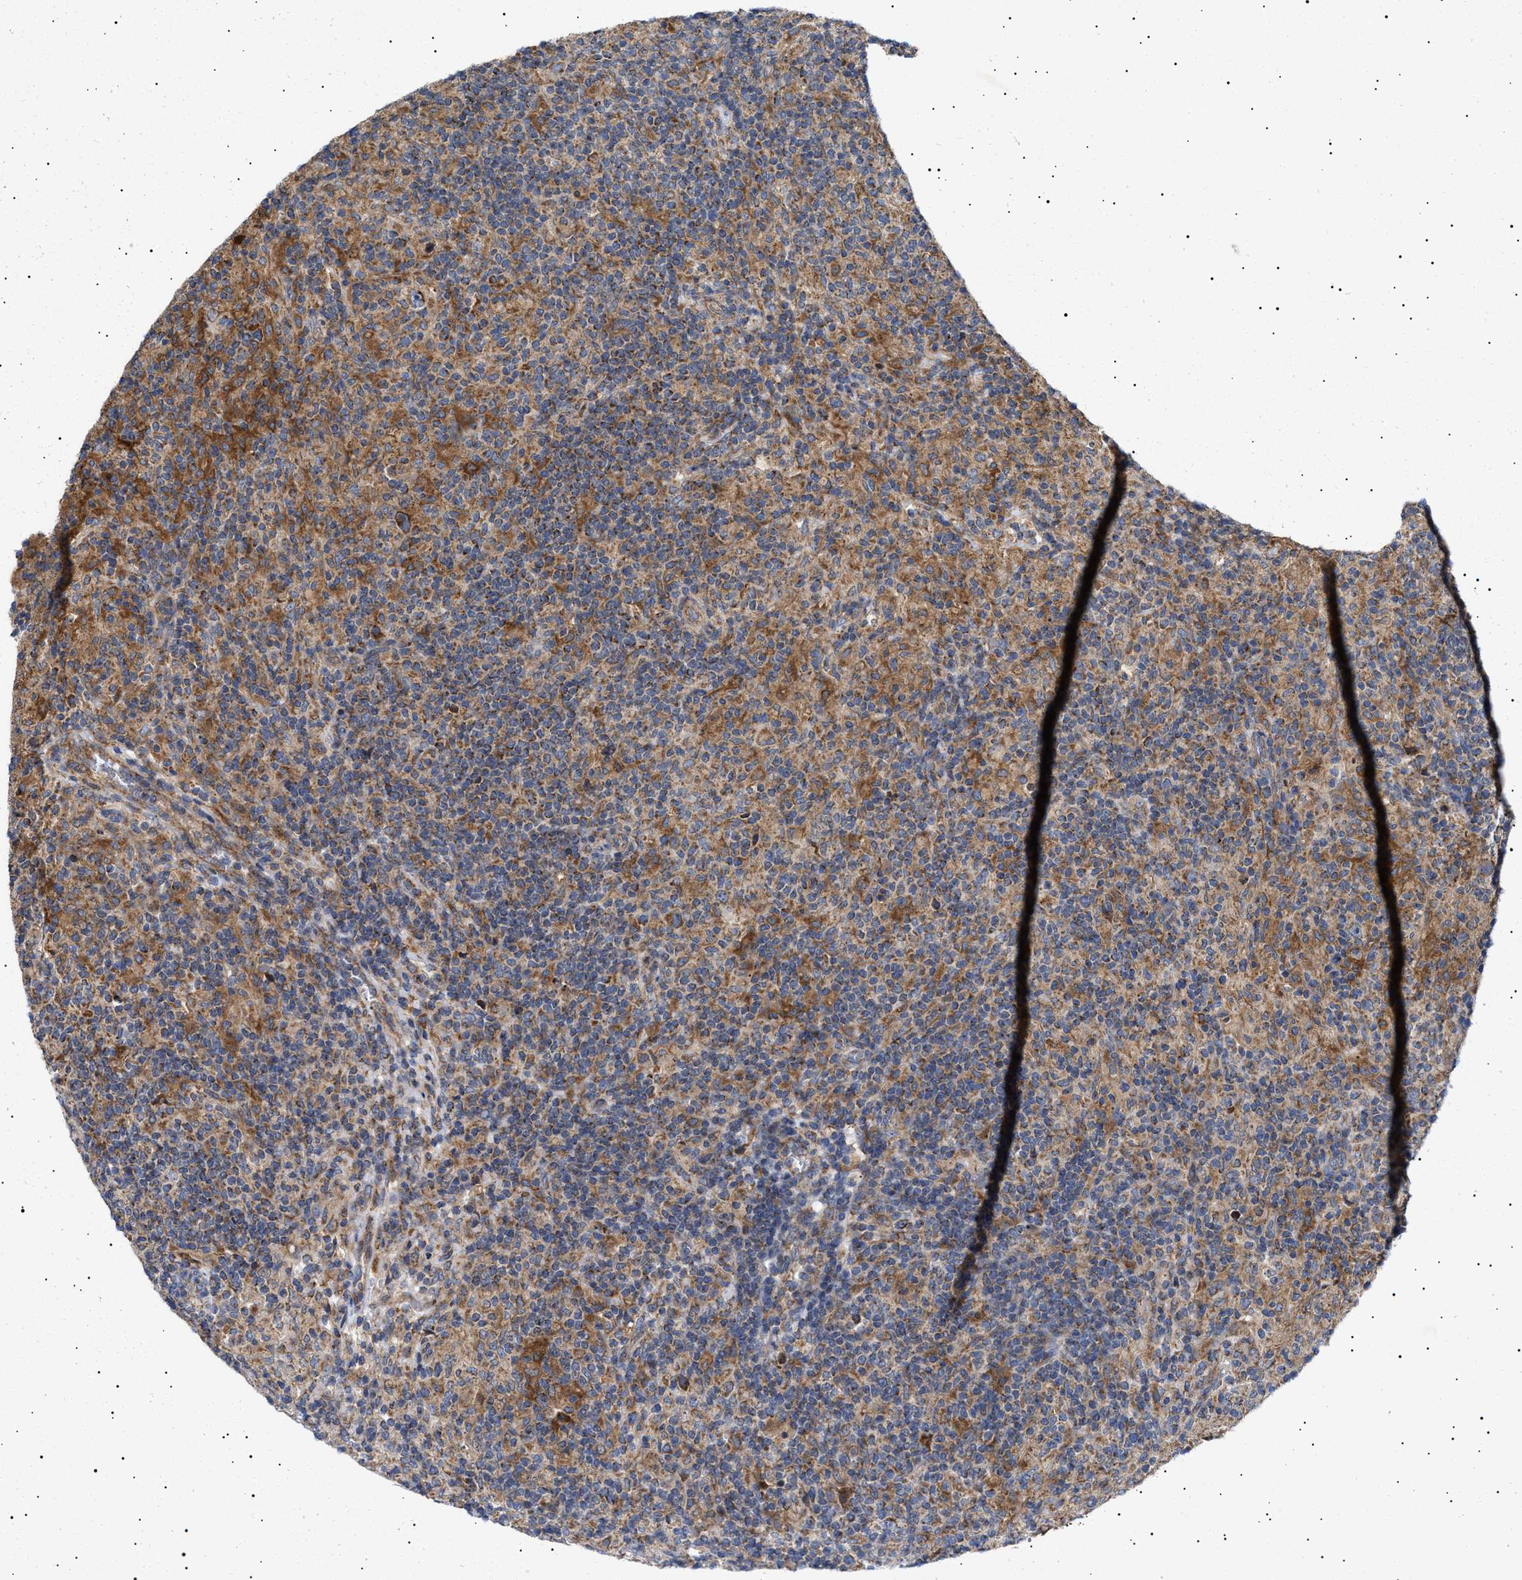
{"staining": {"intensity": "moderate", "quantity": "25%-75%", "location": "cytoplasmic/membranous"}, "tissue": "lymphoma", "cell_type": "Tumor cells", "image_type": "cancer", "snomed": [{"axis": "morphology", "description": "Hodgkin's disease, NOS"}, {"axis": "topography", "description": "Lymph node"}], "caption": "A histopathology image of lymphoma stained for a protein demonstrates moderate cytoplasmic/membranous brown staining in tumor cells.", "gene": "MRPL10", "patient": {"sex": "male", "age": 70}}